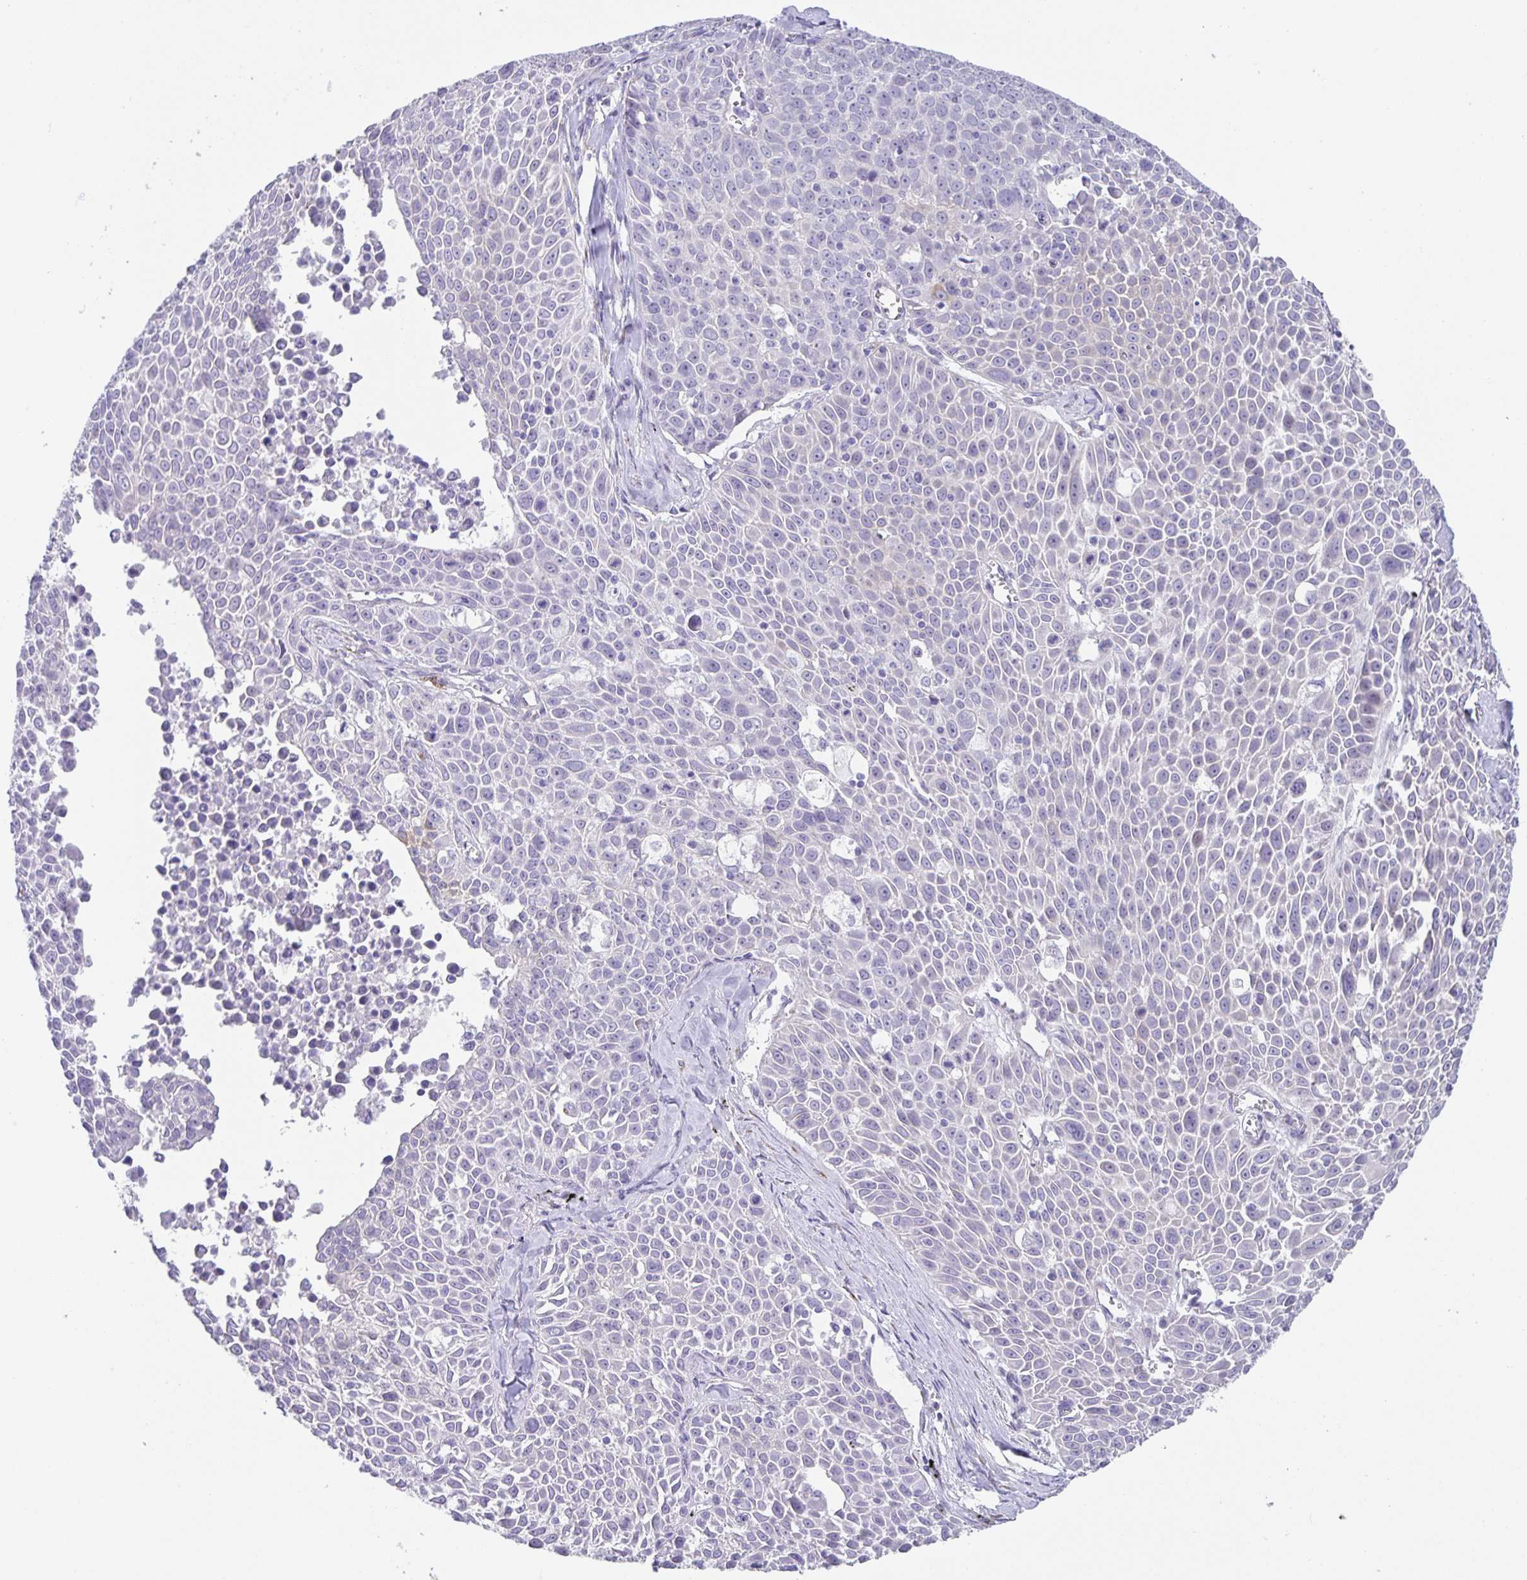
{"staining": {"intensity": "negative", "quantity": "none", "location": "none"}, "tissue": "lung cancer", "cell_type": "Tumor cells", "image_type": "cancer", "snomed": [{"axis": "morphology", "description": "Squamous cell carcinoma, NOS"}, {"axis": "morphology", "description": "Squamous cell carcinoma, metastatic, NOS"}, {"axis": "topography", "description": "Lymph node"}, {"axis": "topography", "description": "Lung"}], "caption": "Immunohistochemical staining of human metastatic squamous cell carcinoma (lung) reveals no significant staining in tumor cells.", "gene": "PRR36", "patient": {"sex": "female", "age": 62}}